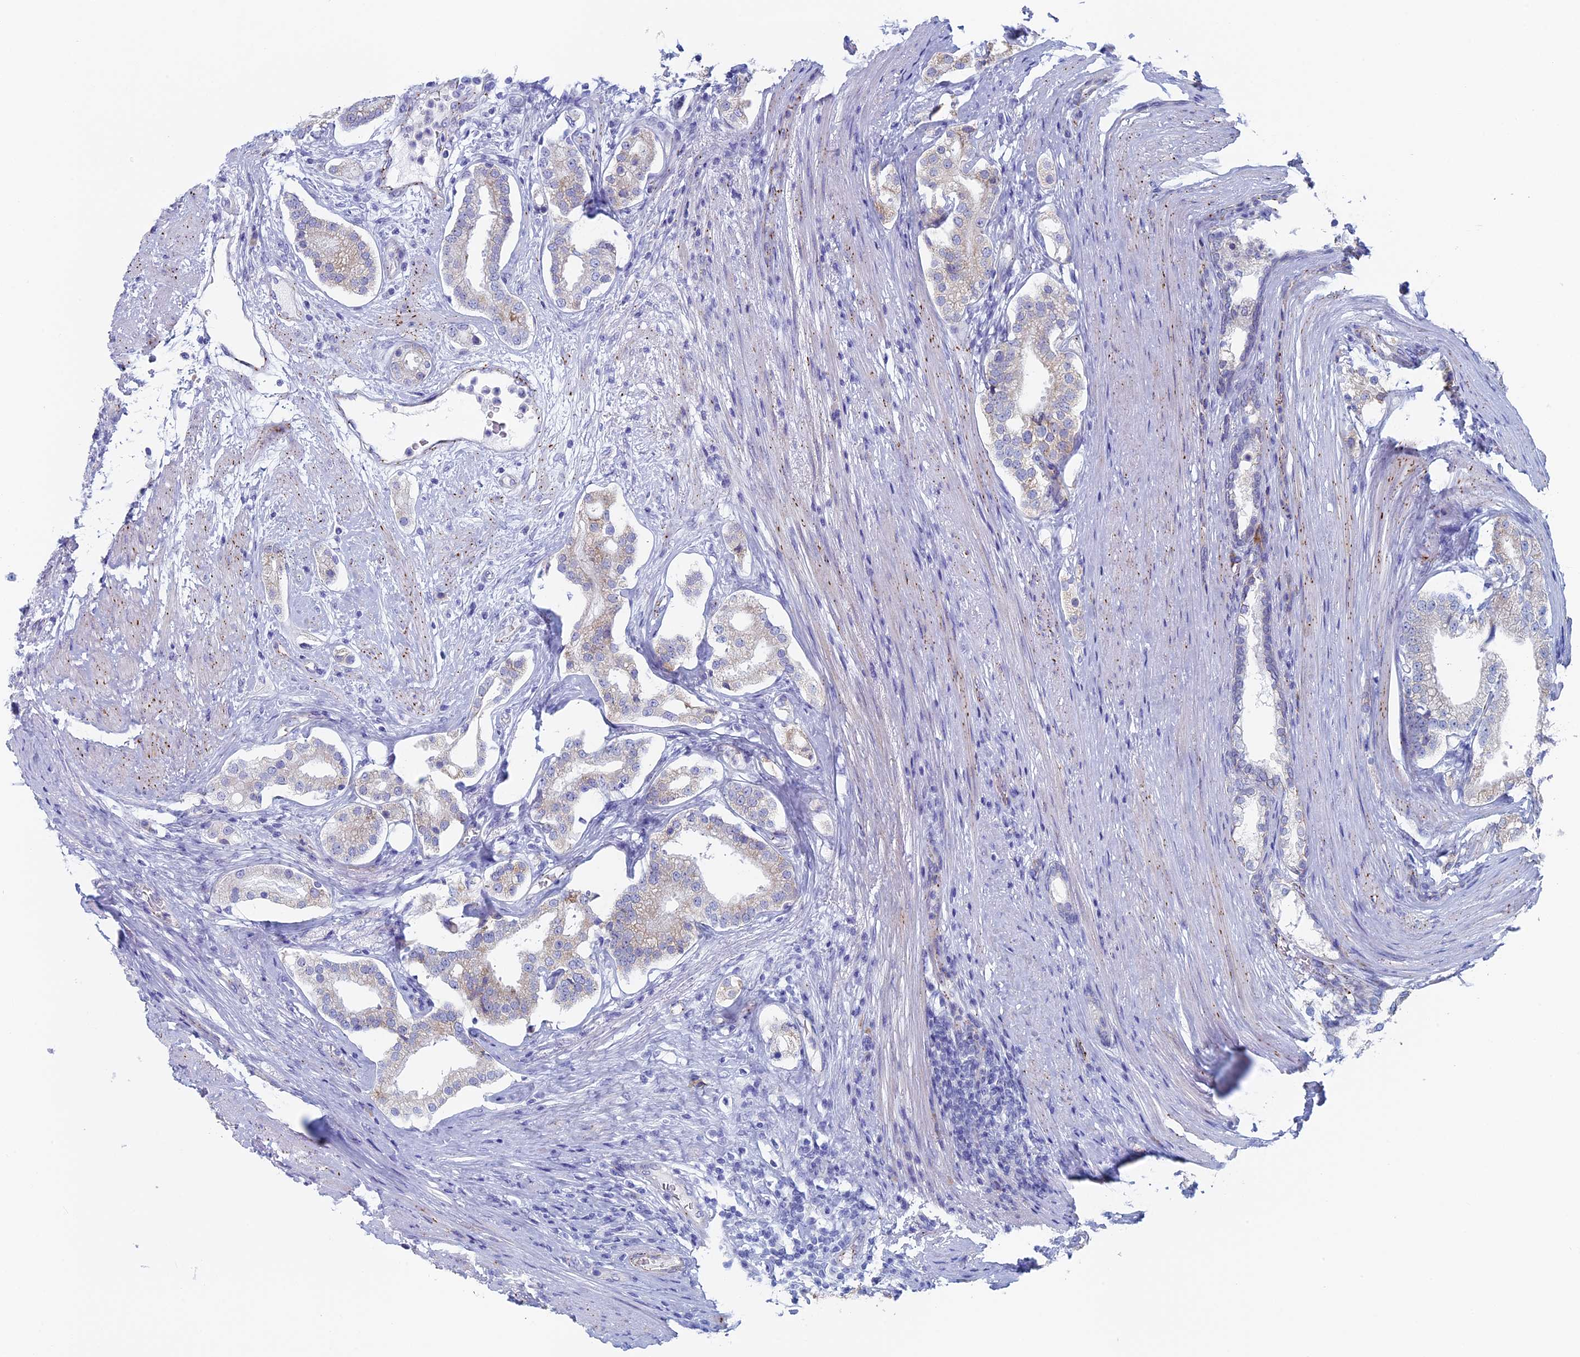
{"staining": {"intensity": "weak", "quantity": "<25%", "location": "cytoplasmic/membranous"}, "tissue": "prostate cancer", "cell_type": "Tumor cells", "image_type": "cancer", "snomed": [{"axis": "morphology", "description": "Adenocarcinoma, High grade"}, {"axis": "topography", "description": "Prostate"}], "caption": "Immunohistochemistry (IHC) photomicrograph of human prostate cancer stained for a protein (brown), which displays no positivity in tumor cells.", "gene": "MAGEB6", "patient": {"sex": "male", "age": 69}}